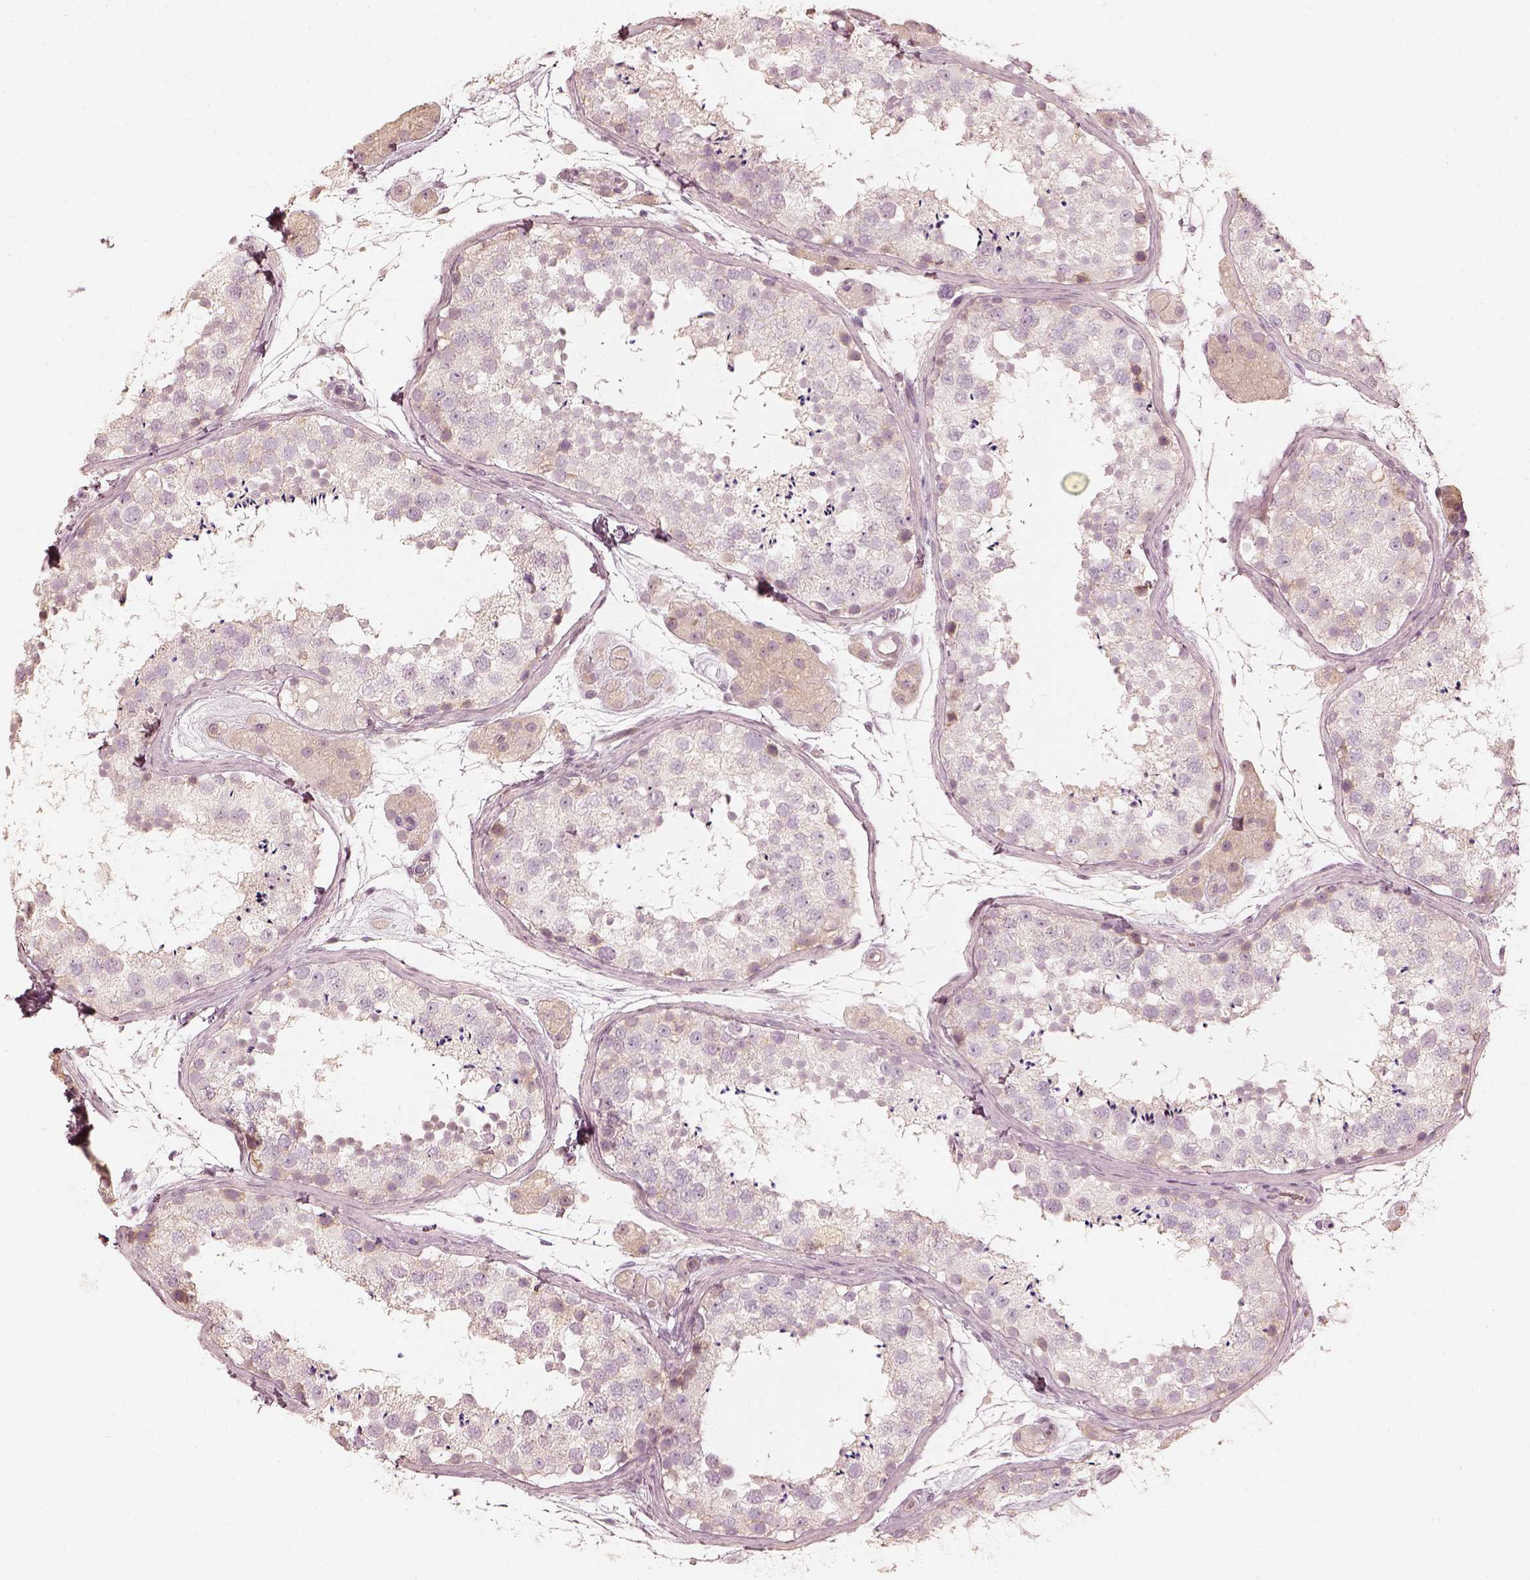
{"staining": {"intensity": "negative", "quantity": "none", "location": "none"}, "tissue": "testis", "cell_type": "Cells in seminiferous ducts", "image_type": "normal", "snomed": [{"axis": "morphology", "description": "Normal tissue, NOS"}, {"axis": "topography", "description": "Testis"}], "caption": "This is an IHC image of unremarkable human testis. There is no staining in cells in seminiferous ducts.", "gene": "FMNL2", "patient": {"sex": "male", "age": 41}}